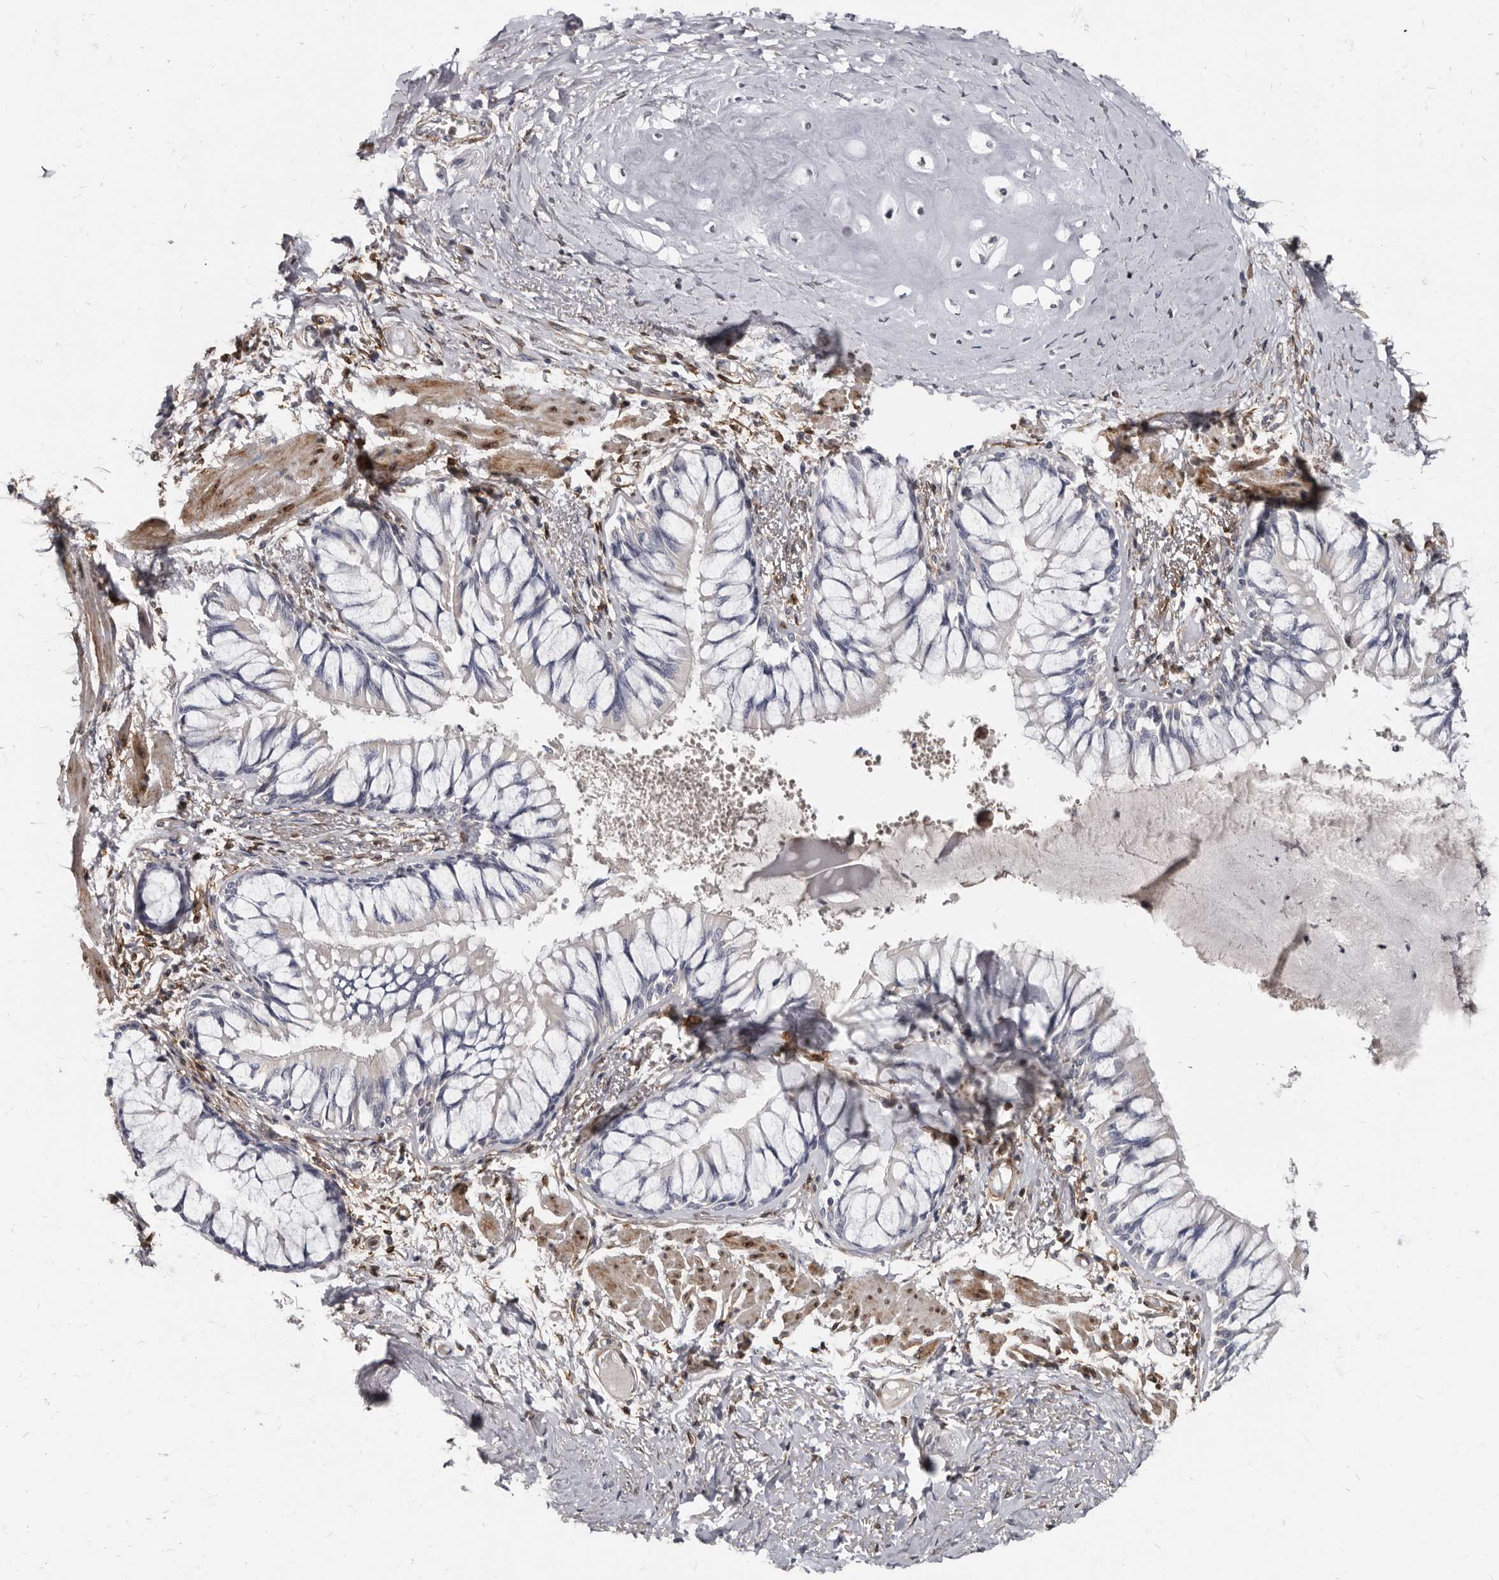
{"staining": {"intensity": "negative", "quantity": "none", "location": "none"}, "tissue": "bronchus", "cell_type": "Respiratory epithelial cells", "image_type": "normal", "snomed": [{"axis": "morphology", "description": "Normal tissue, NOS"}, {"axis": "topography", "description": "Cartilage tissue"}, {"axis": "topography", "description": "Bronchus"}, {"axis": "topography", "description": "Lung"}], "caption": "This histopathology image is of benign bronchus stained with immunohistochemistry to label a protein in brown with the nuclei are counter-stained blue. There is no expression in respiratory epithelial cells.", "gene": "MRGPRF", "patient": {"sex": "male", "age": 64}}